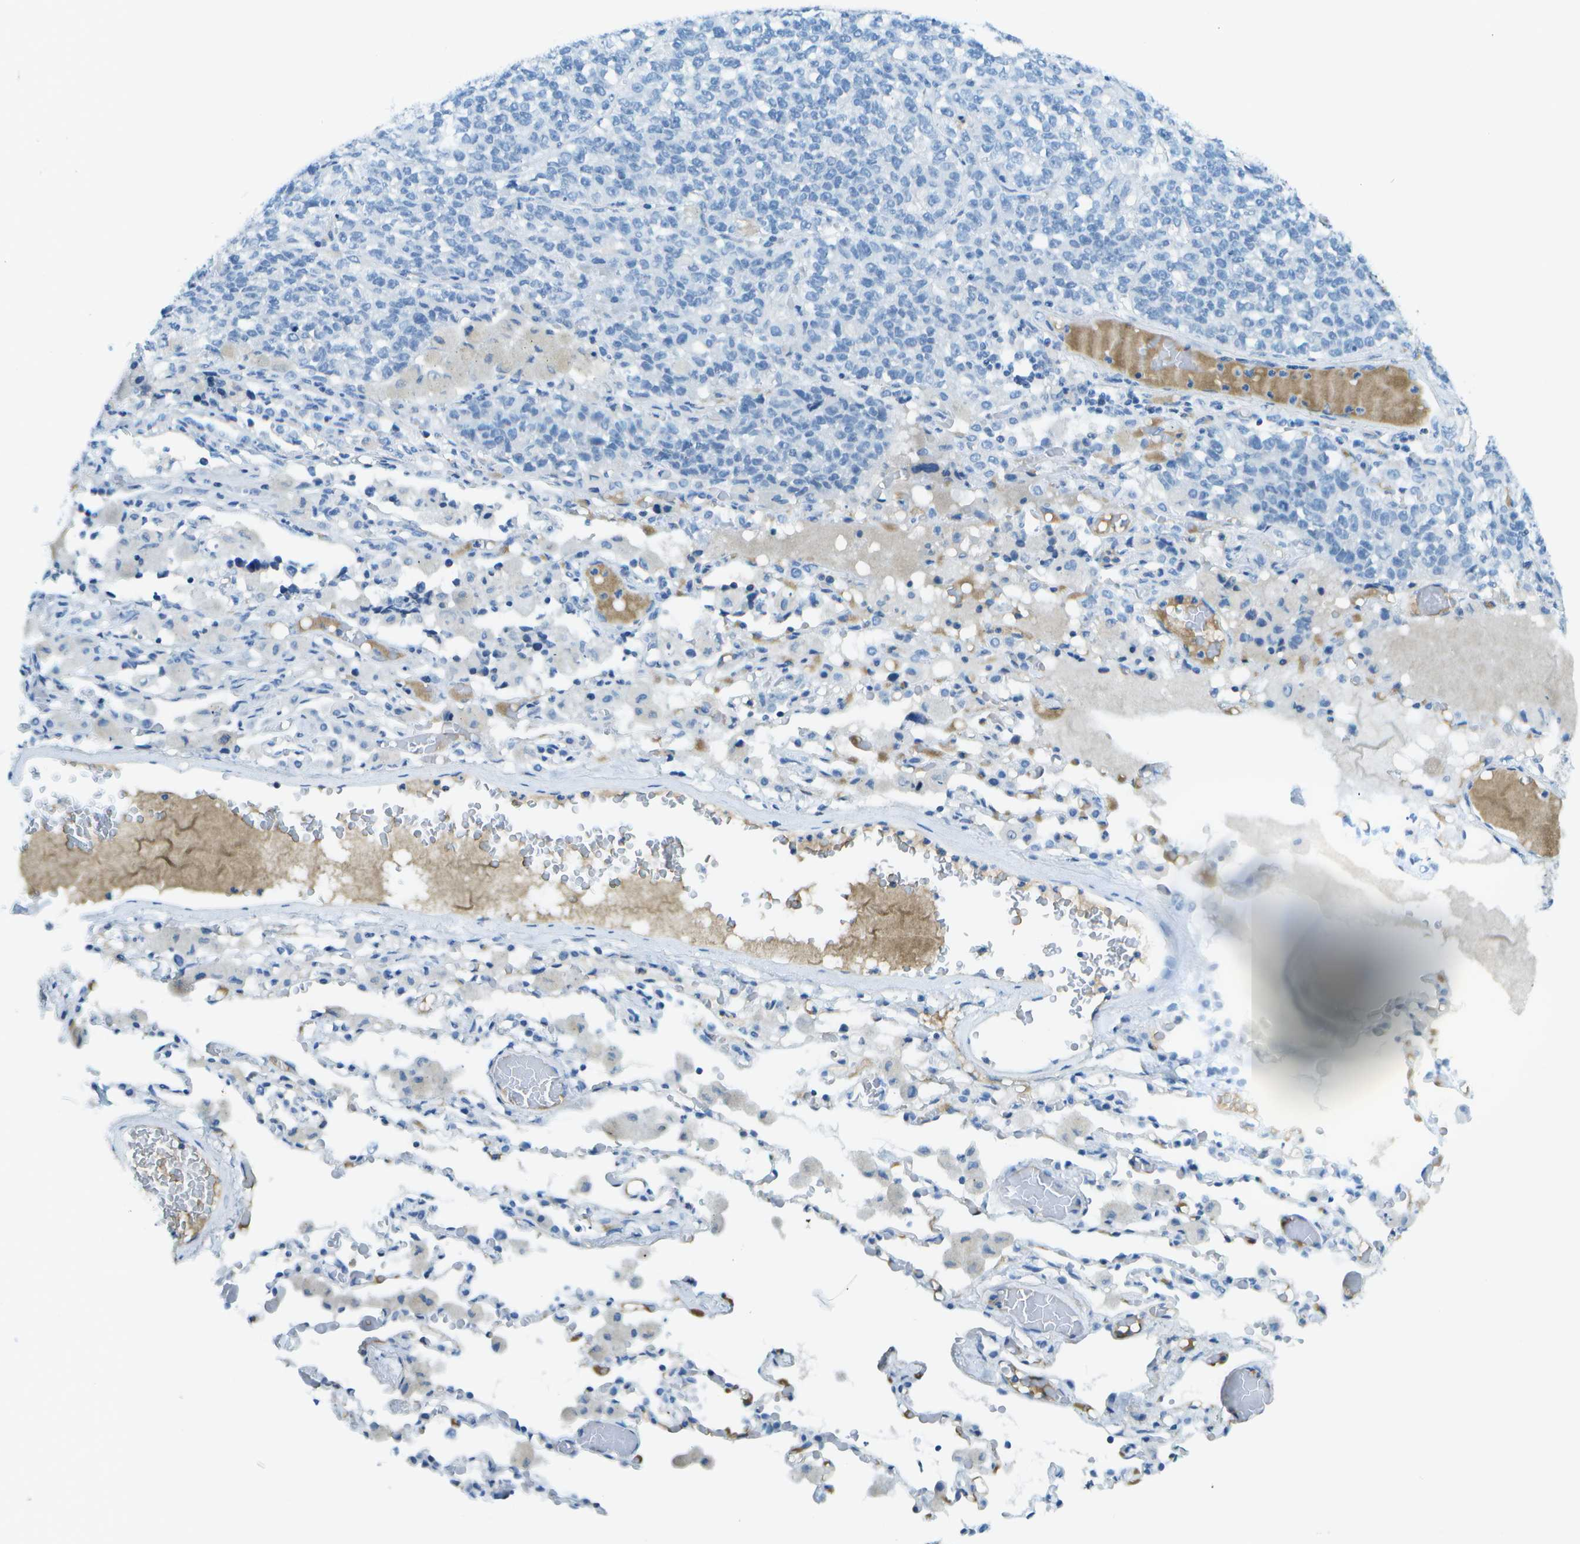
{"staining": {"intensity": "negative", "quantity": "none", "location": "none"}, "tissue": "lung cancer", "cell_type": "Tumor cells", "image_type": "cancer", "snomed": [{"axis": "morphology", "description": "Adenocarcinoma, NOS"}, {"axis": "topography", "description": "Lung"}], "caption": "Immunohistochemistry (IHC) photomicrograph of neoplastic tissue: human lung adenocarcinoma stained with DAB (3,3'-diaminobenzidine) displays no significant protein positivity in tumor cells.", "gene": "C1S", "patient": {"sex": "male", "age": 49}}